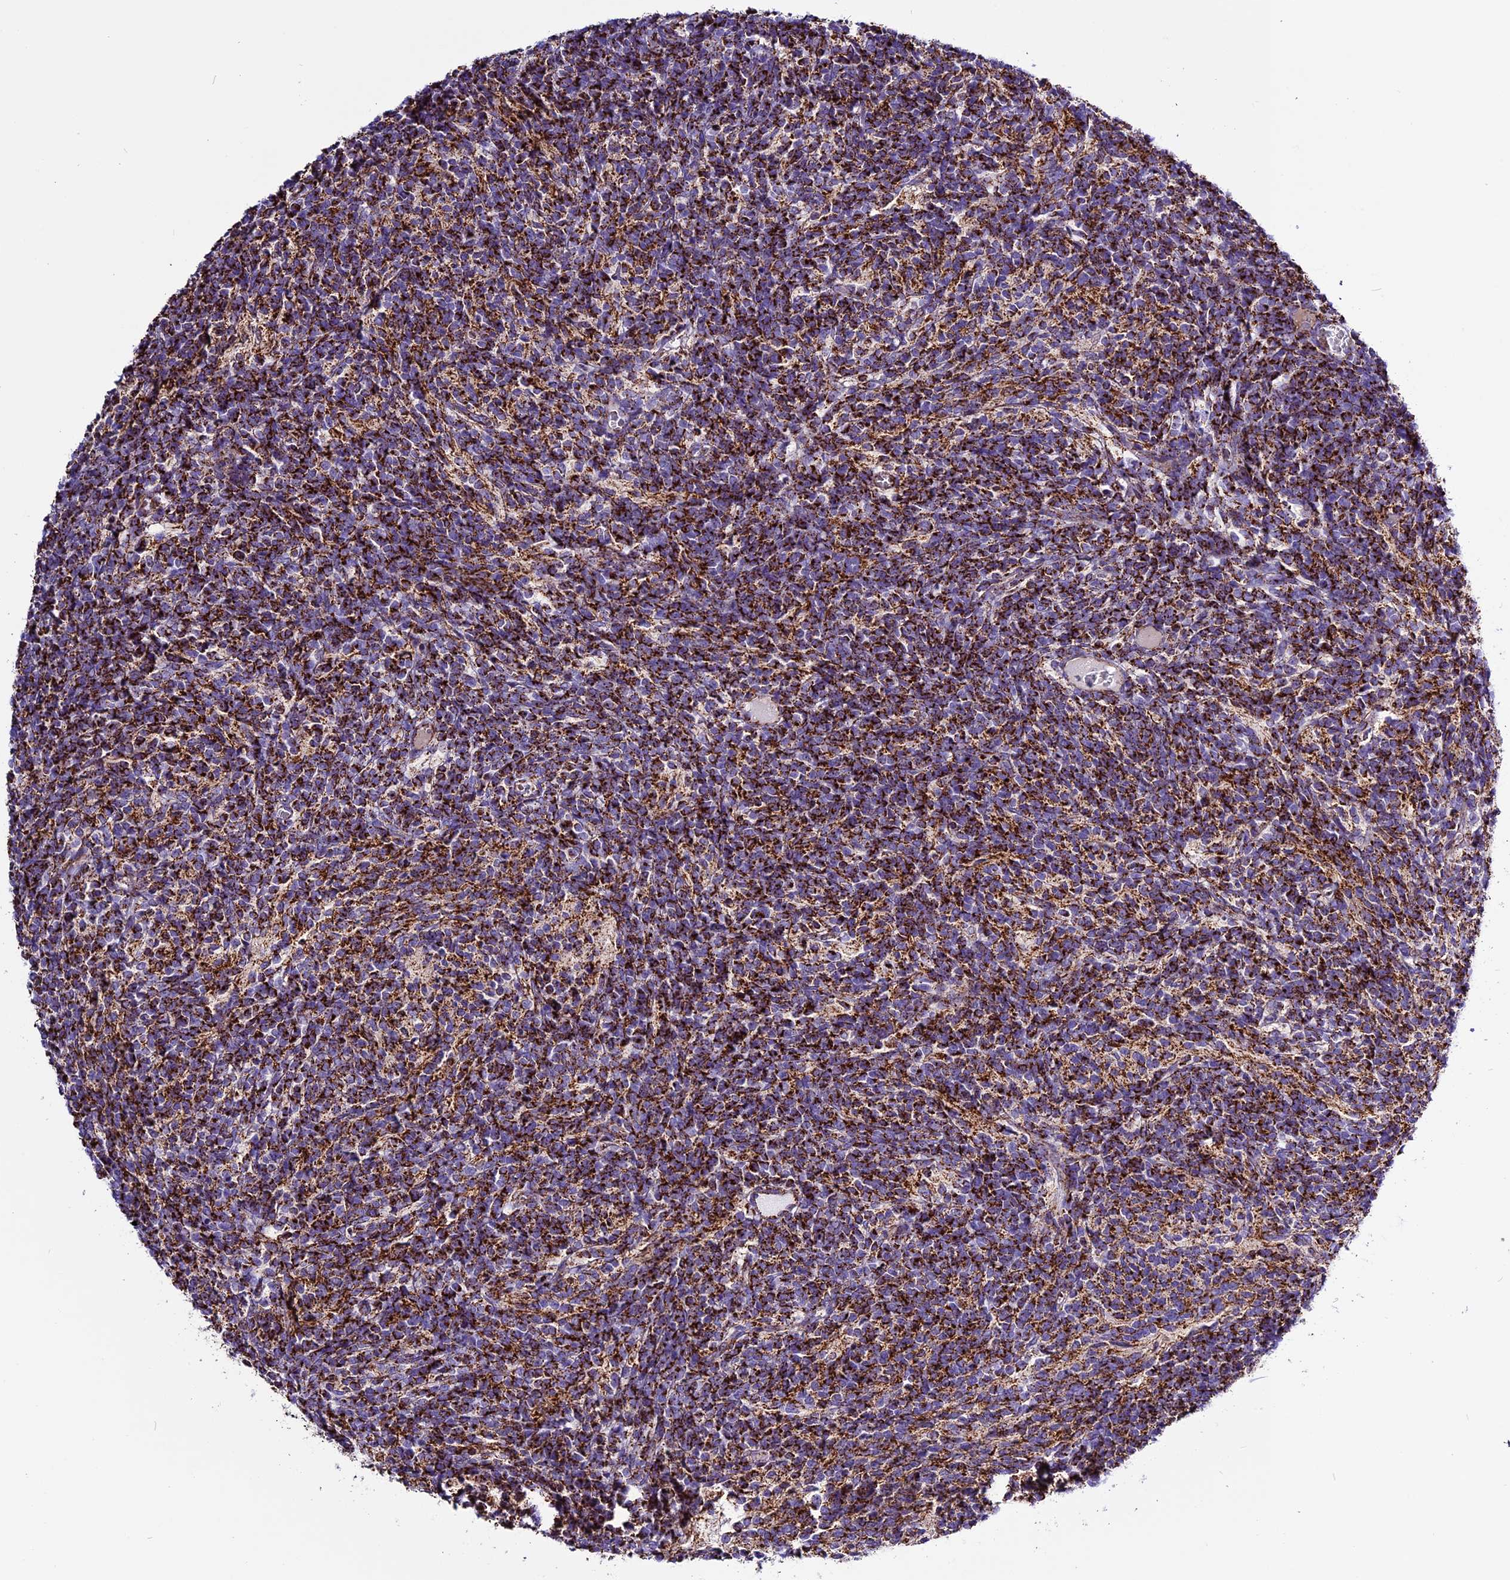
{"staining": {"intensity": "strong", "quantity": ">75%", "location": "cytoplasmic/membranous"}, "tissue": "glioma", "cell_type": "Tumor cells", "image_type": "cancer", "snomed": [{"axis": "morphology", "description": "Glioma, malignant, Low grade"}, {"axis": "topography", "description": "Brain"}], "caption": "High-magnification brightfield microscopy of glioma stained with DAB (brown) and counterstained with hematoxylin (blue). tumor cells exhibit strong cytoplasmic/membranous expression is seen in about>75% of cells.", "gene": "CX3CL1", "patient": {"sex": "female", "age": 1}}